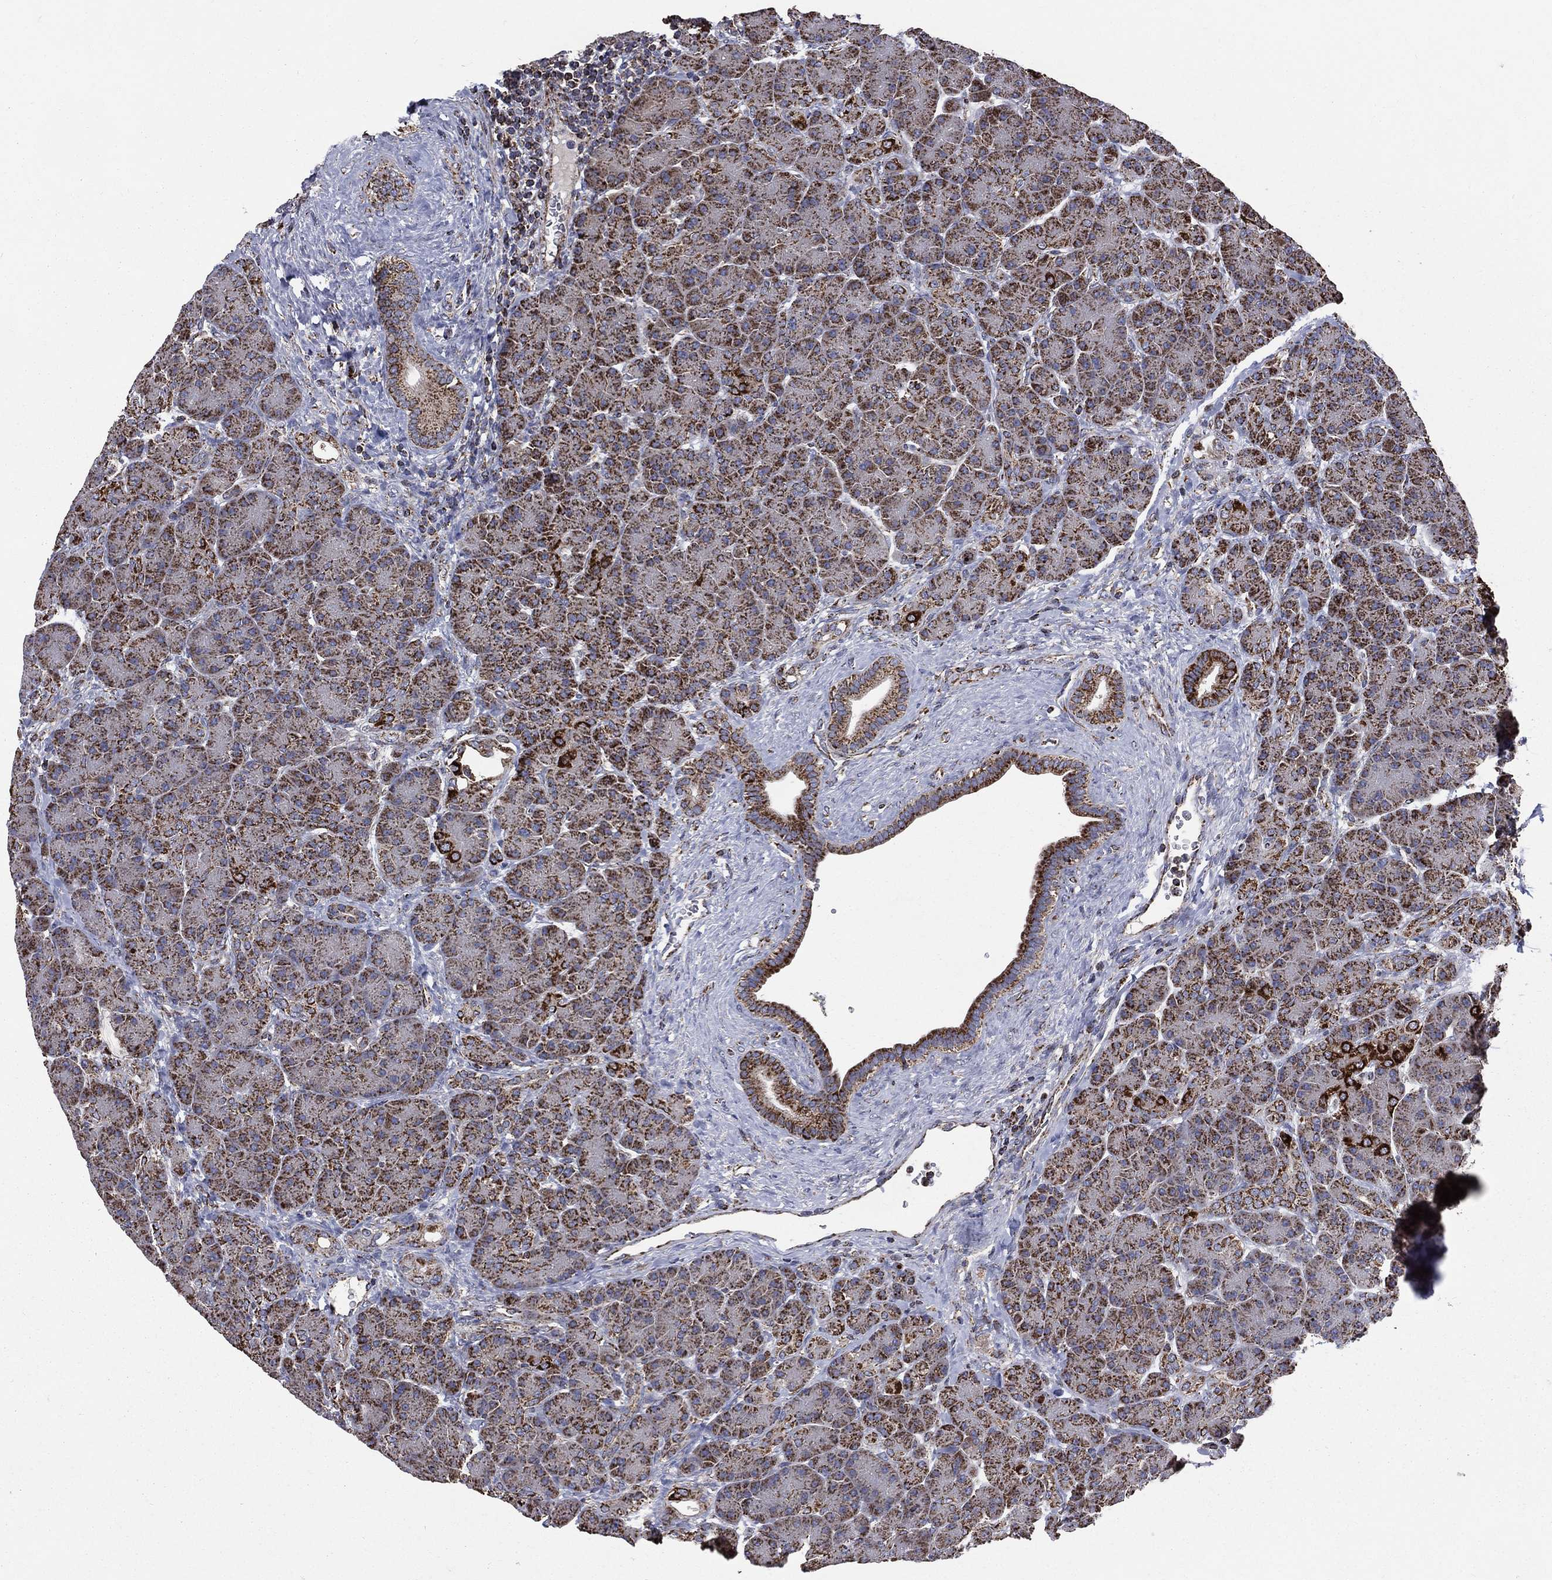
{"staining": {"intensity": "strong", "quantity": ">75%", "location": "cytoplasmic/membranous"}, "tissue": "pancreas", "cell_type": "Exocrine glandular cells", "image_type": "normal", "snomed": [{"axis": "morphology", "description": "Normal tissue, NOS"}, {"axis": "topography", "description": "Pancreas"}], "caption": "A brown stain shows strong cytoplasmic/membranous positivity of a protein in exocrine glandular cells of benign pancreas. (brown staining indicates protein expression, while blue staining denotes nuclei).", "gene": "GOT2", "patient": {"sex": "female", "age": 63}}